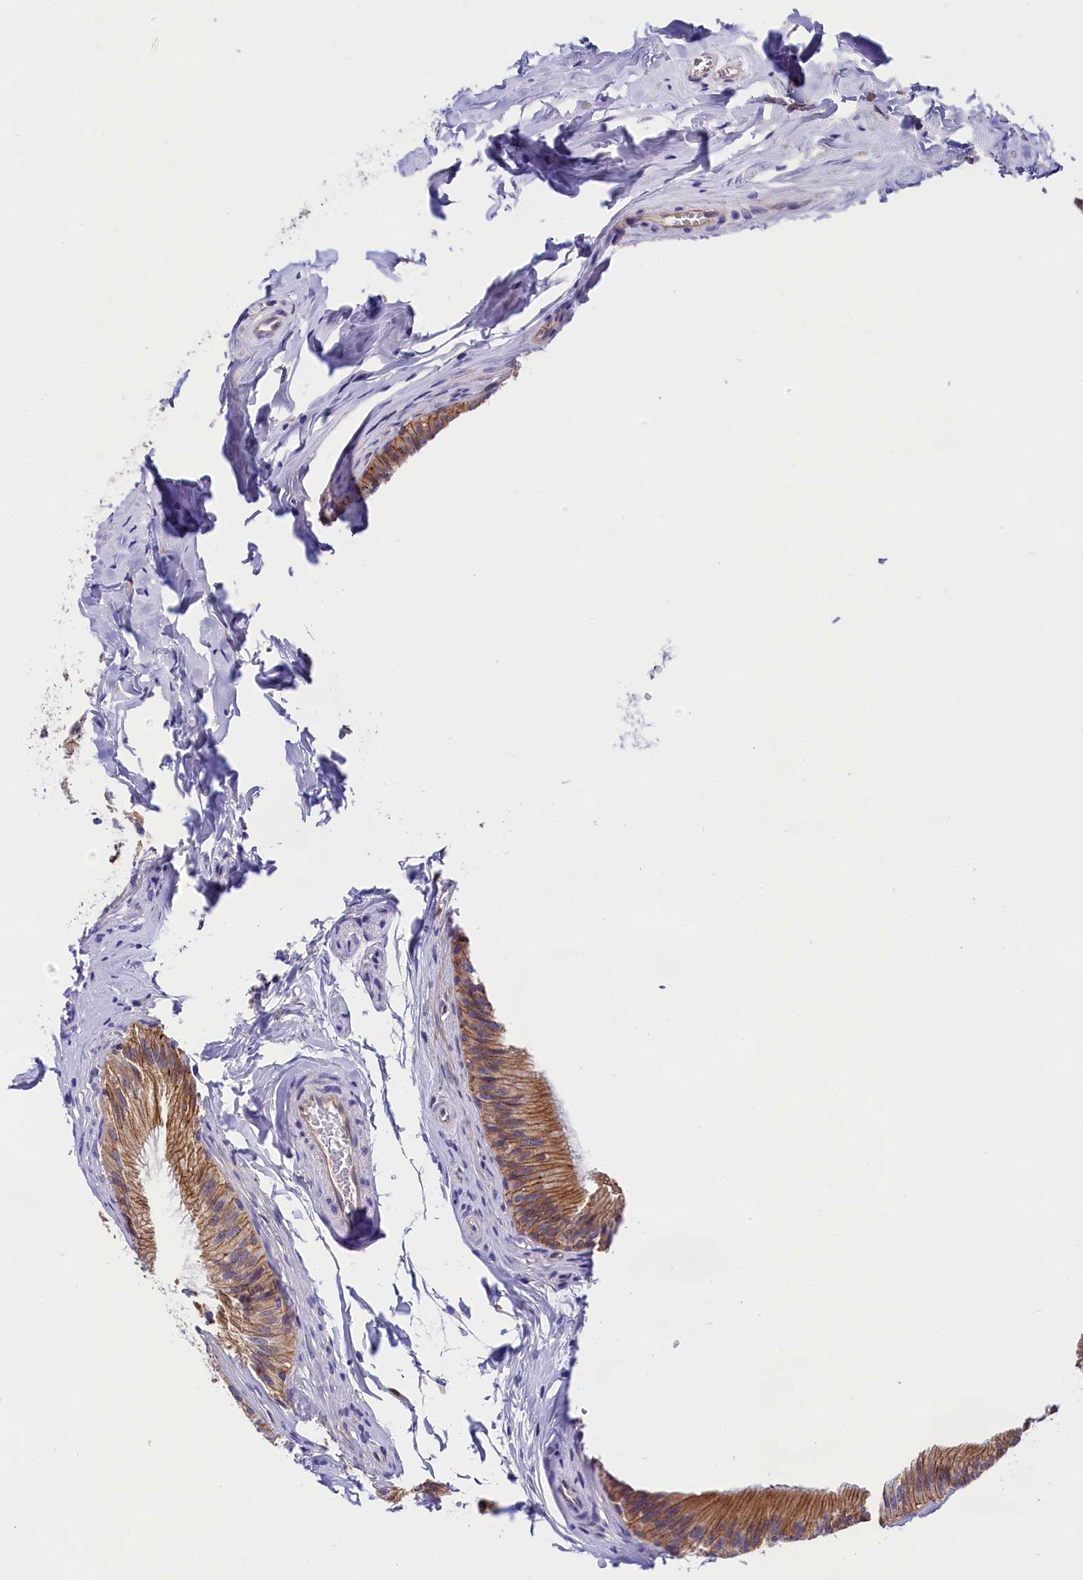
{"staining": {"intensity": "moderate", "quantity": "25%-75%", "location": "cytoplasmic/membranous"}, "tissue": "epididymis", "cell_type": "Glandular cells", "image_type": "normal", "snomed": [{"axis": "morphology", "description": "Normal tissue, NOS"}, {"axis": "topography", "description": "Epididymis"}], "caption": "This micrograph demonstrates IHC staining of benign human epididymis, with medium moderate cytoplasmic/membranous staining in about 25%-75% of glandular cells.", "gene": "OAS3", "patient": {"sex": "male", "age": 46}}